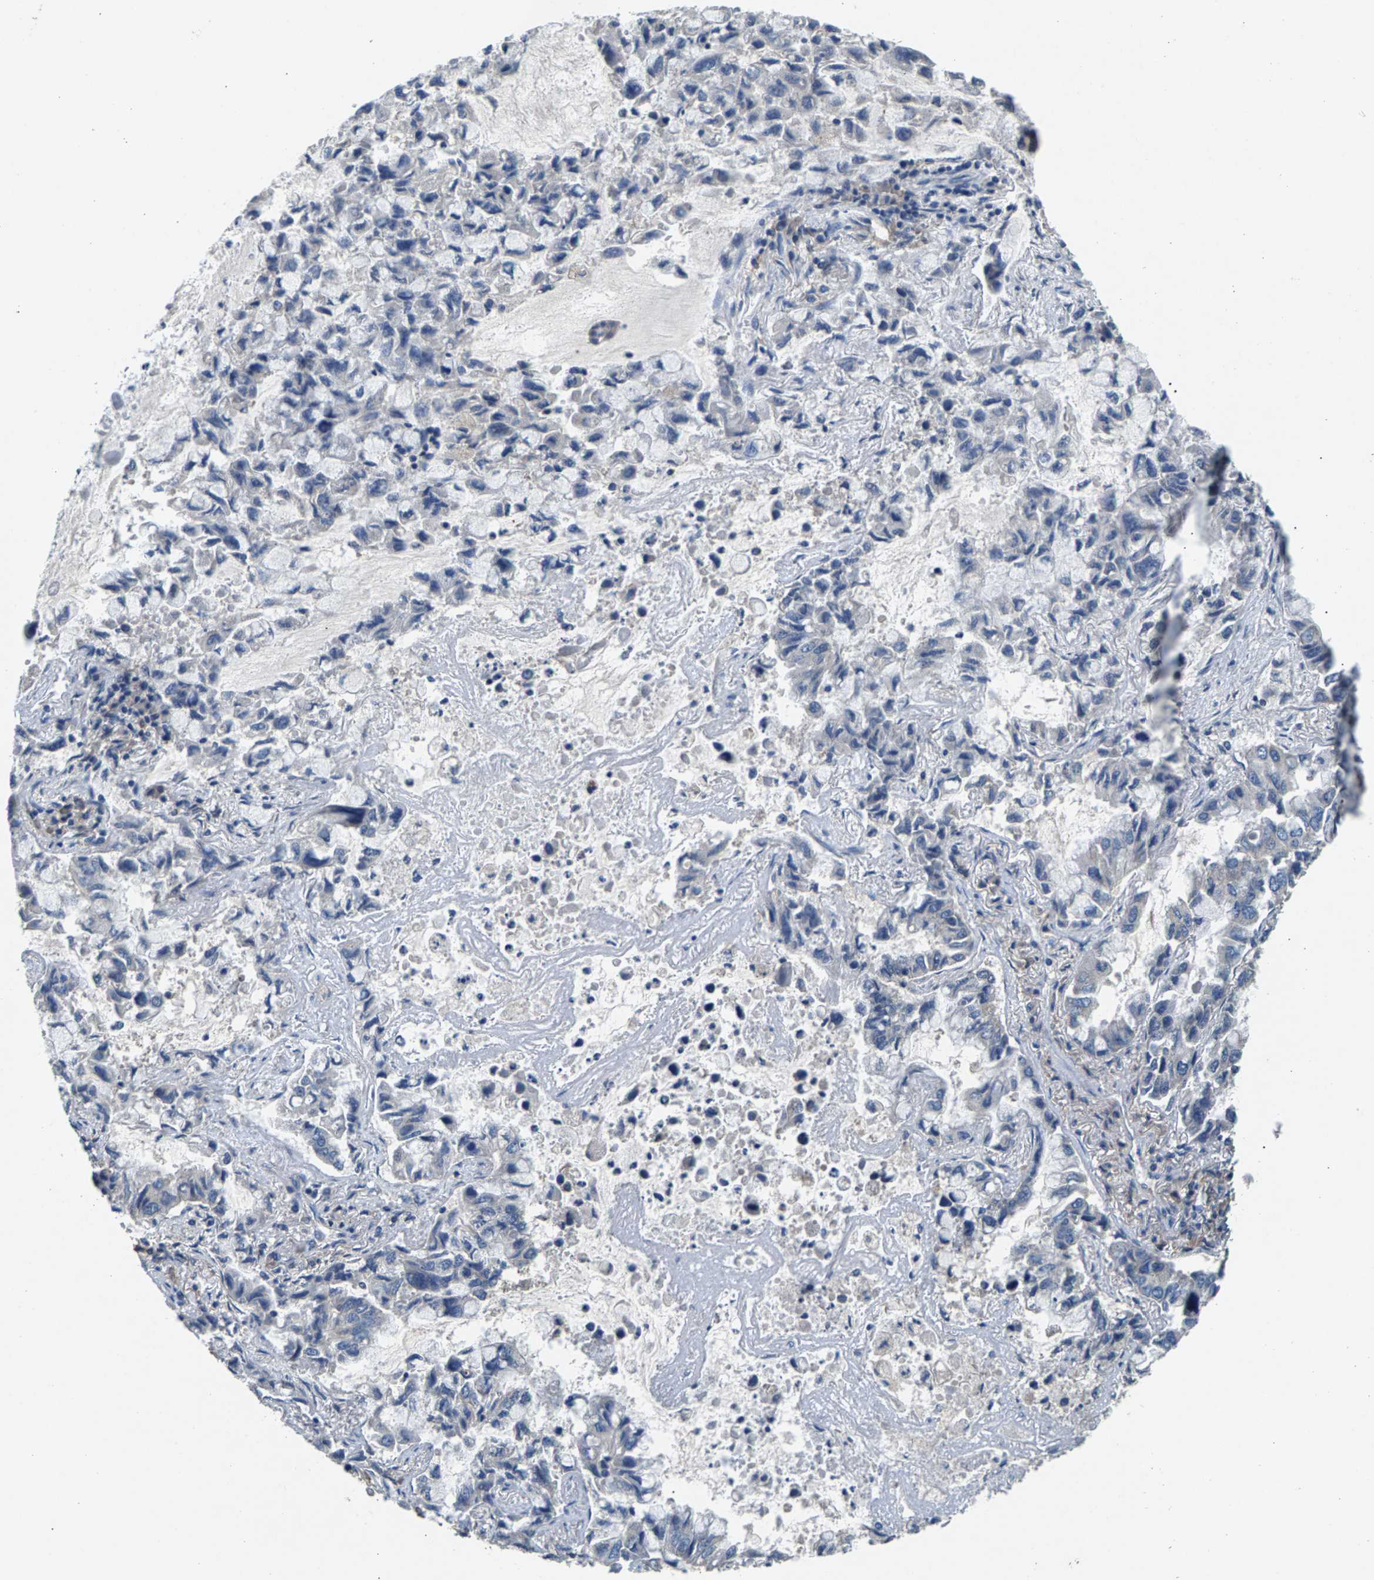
{"staining": {"intensity": "negative", "quantity": "none", "location": "none"}, "tissue": "lung cancer", "cell_type": "Tumor cells", "image_type": "cancer", "snomed": [{"axis": "morphology", "description": "Adenocarcinoma, NOS"}, {"axis": "topography", "description": "Lung"}], "caption": "Adenocarcinoma (lung) was stained to show a protein in brown. There is no significant positivity in tumor cells.", "gene": "NT5C", "patient": {"sex": "male", "age": 64}}